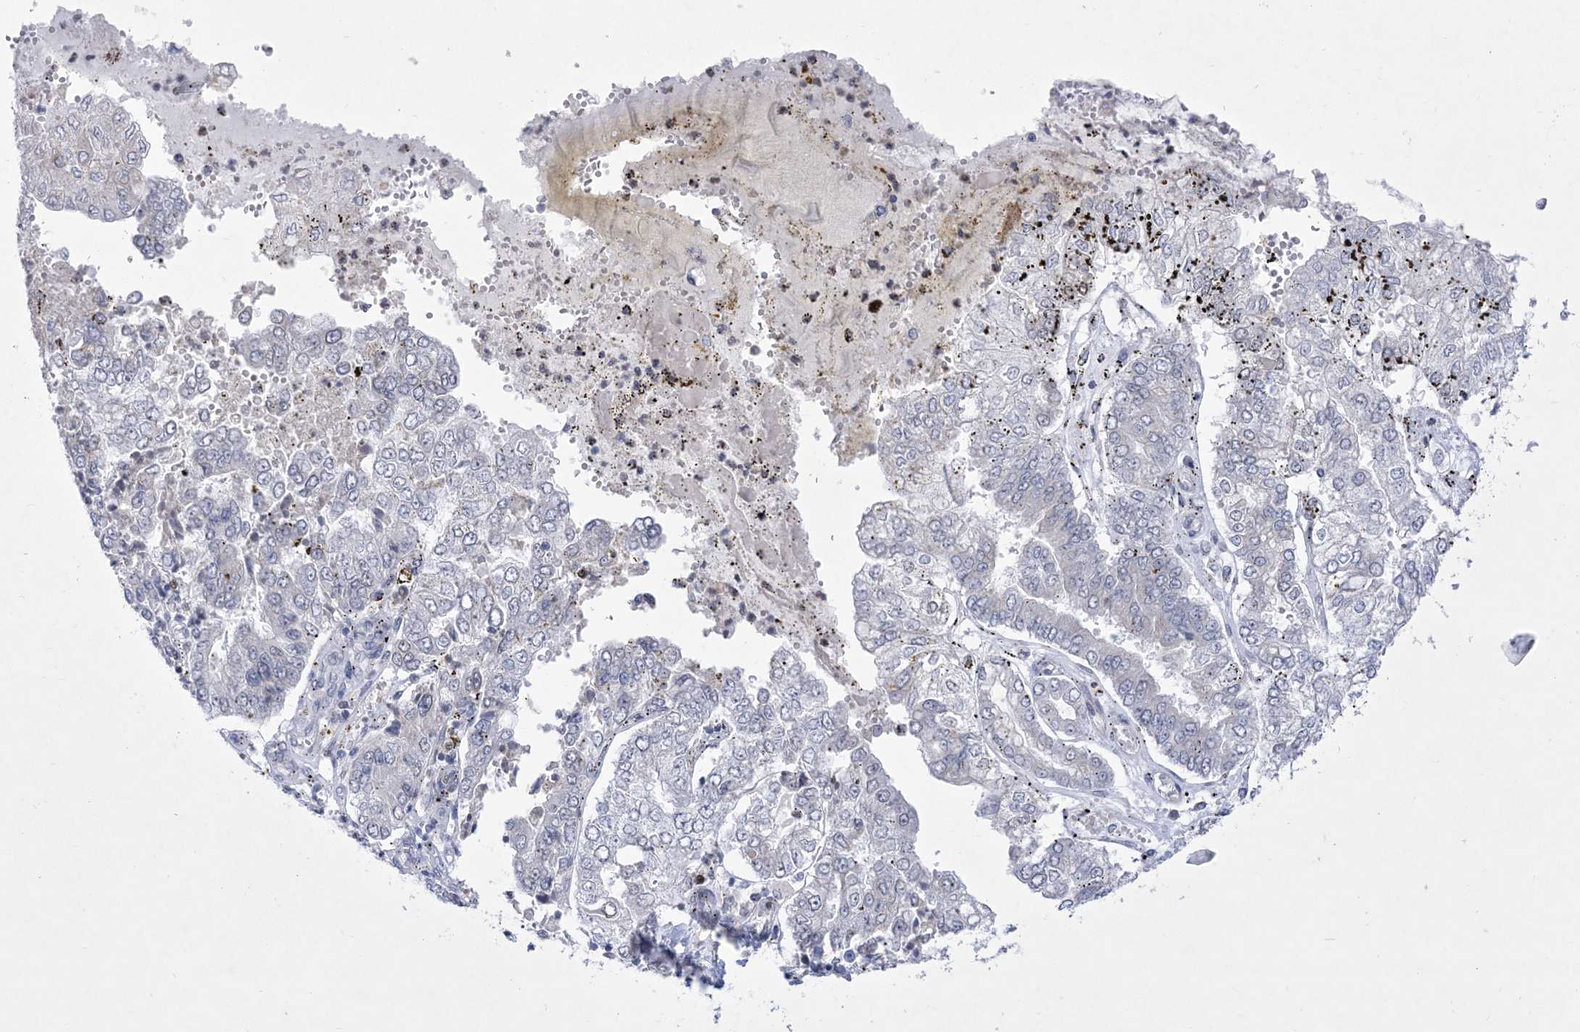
{"staining": {"intensity": "negative", "quantity": "none", "location": "none"}, "tissue": "stomach cancer", "cell_type": "Tumor cells", "image_type": "cancer", "snomed": [{"axis": "morphology", "description": "Adenocarcinoma, NOS"}, {"axis": "topography", "description": "Stomach"}], "caption": "DAB (3,3'-diaminobenzidine) immunohistochemical staining of stomach cancer exhibits no significant staining in tumor cells. The staining was performed using DAB to visualize the protein expression in brown, while the nuclei were stained in blue with hematoxylin (Magnification: 20x).", "gene": "WDR27", "patient": {"sex": "male", "age": 76}}